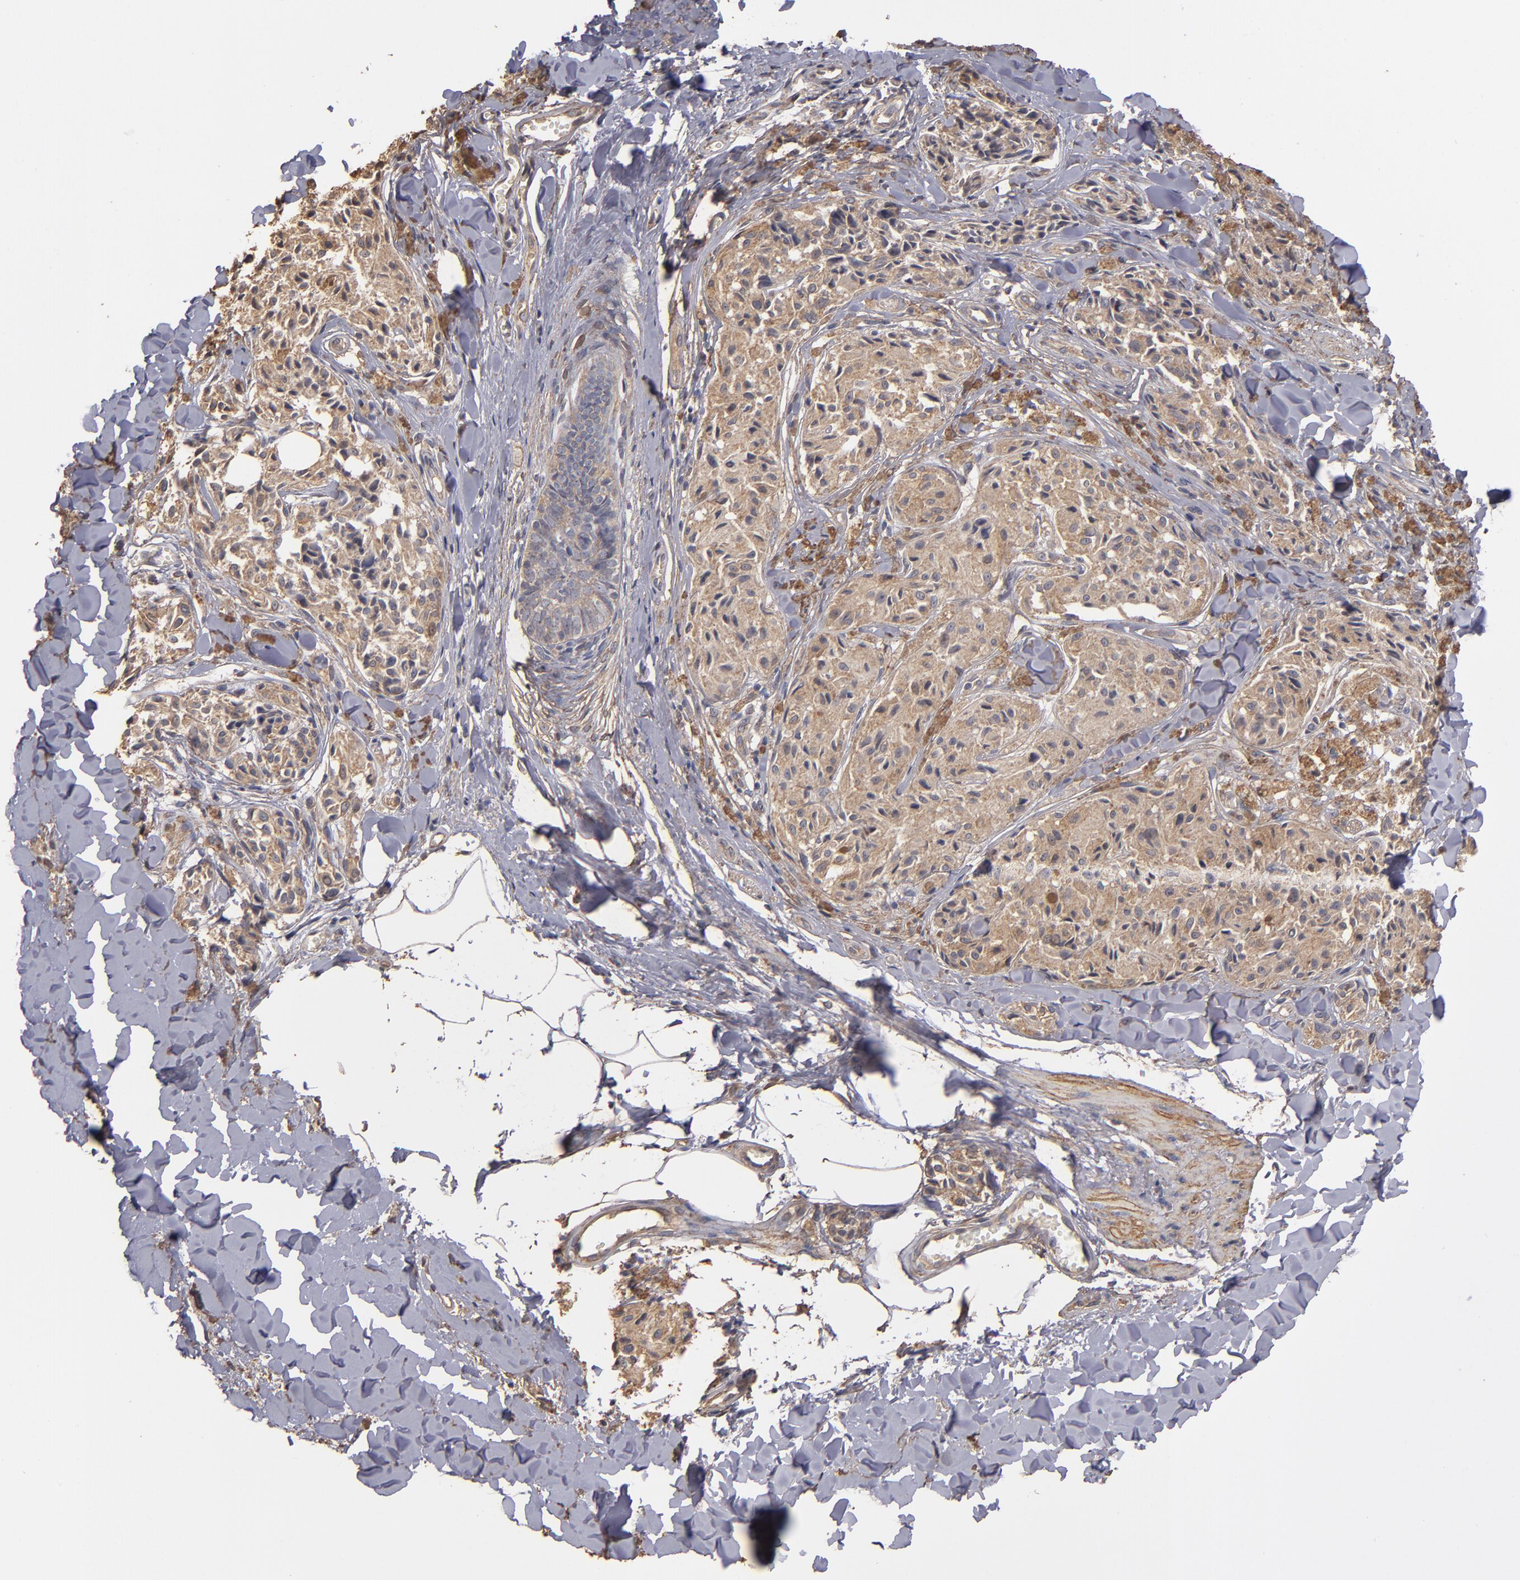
{"staining": {"intensity": "moderate", "quantity": ">75%", "location": "cytoplasmic/membranous"}, "tissue": "melanoma", "cell_type": "Tumor cells", "image_type": "cancer", "snomed": [{"axis": "morphology", "description": "Malignant melanoma, Metastatic site"}, {"axis": "topography", "description": "Skin"}], "caption": "Tumor cells show medium levels of moderate cytoplasmic/membranous positivity in approximately >75% of cells in human melanoma. (DAB = brown stain, brightfield microscopy at high magnification).", "gene": "DMD", "patient": {"sex": "female", "age": 66}}